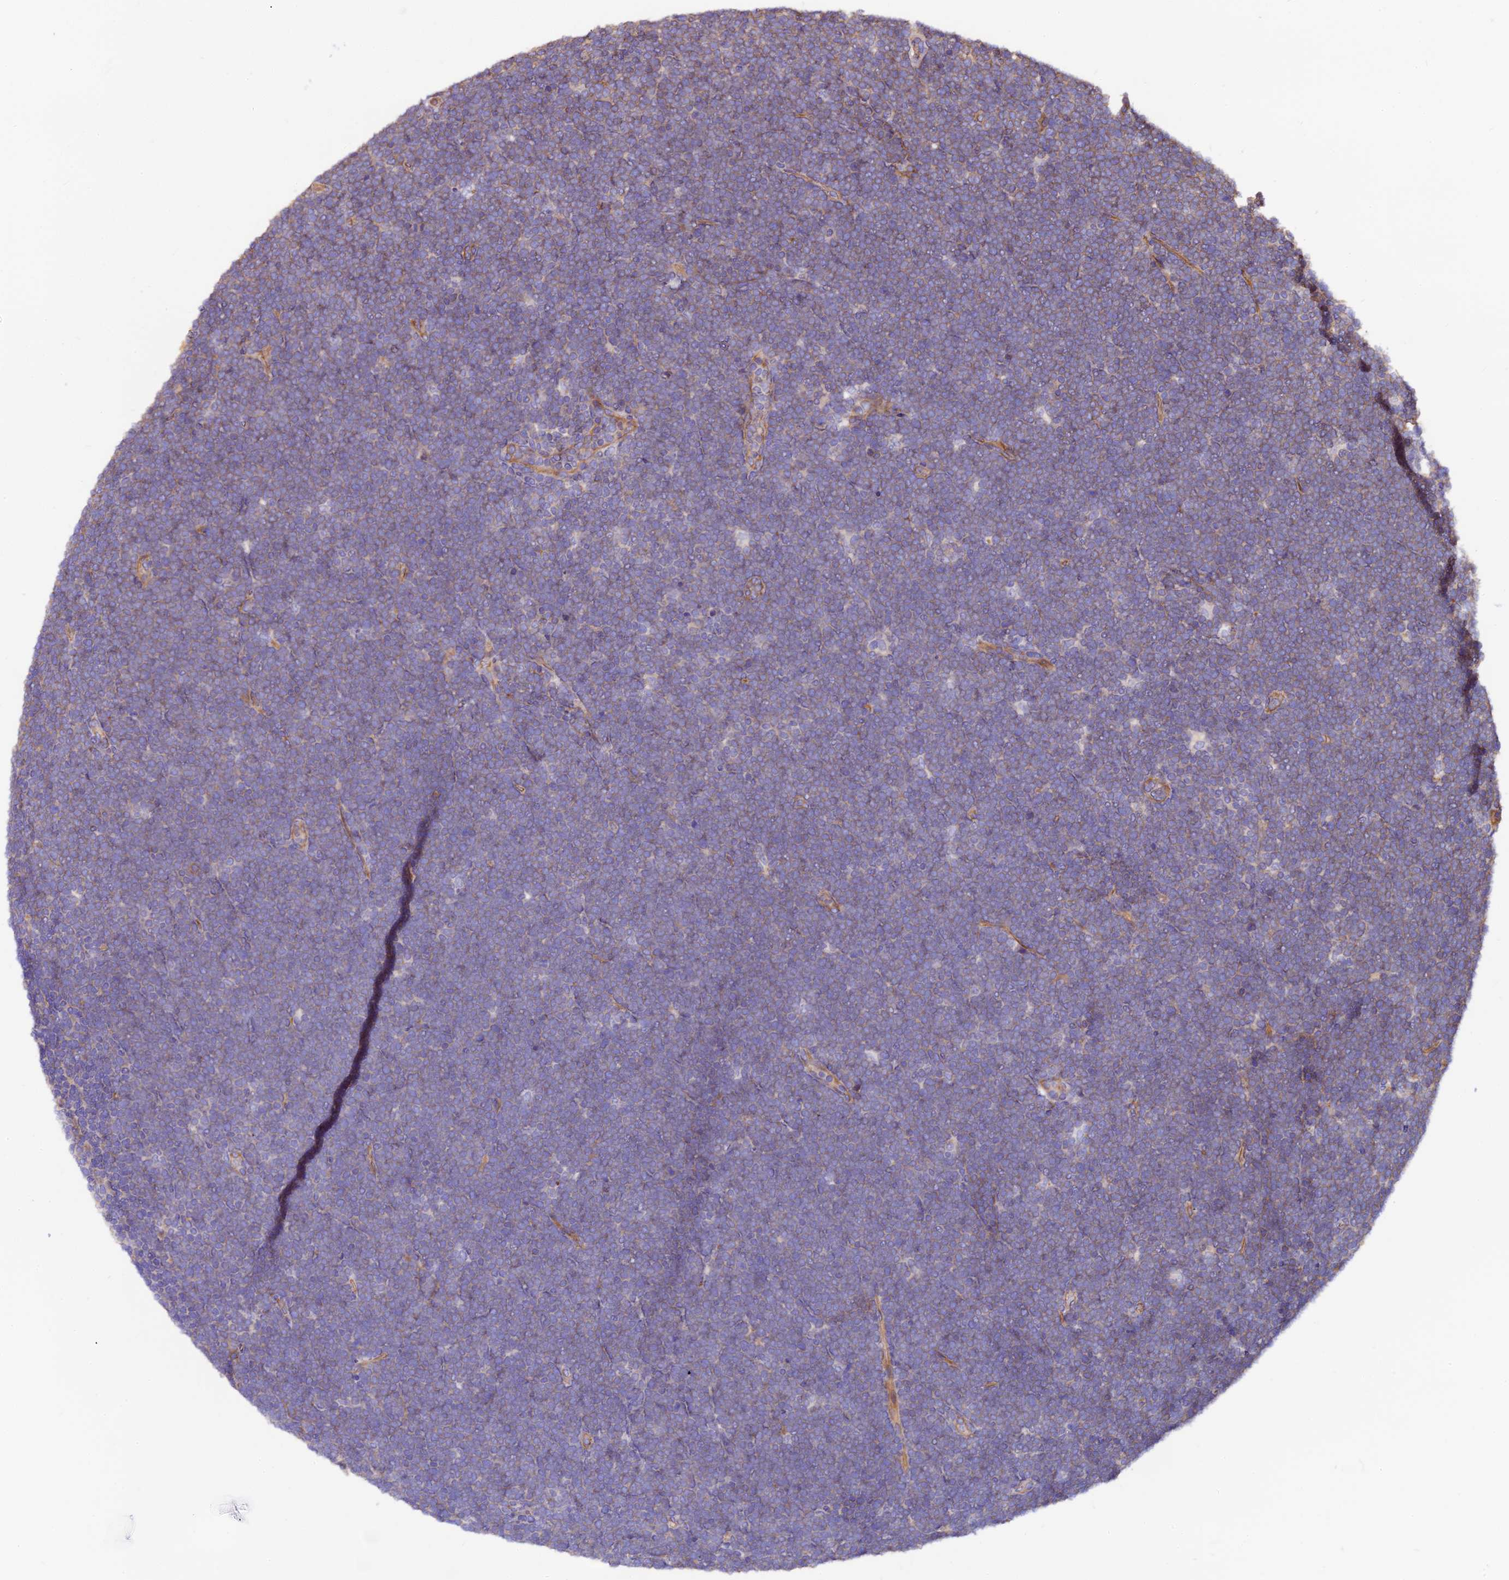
{"staining": {"intensity": "negative", "quantity": "none", "location": "none"}, "tissue": "lymphoma", "cell_type": "Tumor cells", "image_type": "cancer", "snomed": [{"axis": "morphology", "description": "Malignant lymphoma, non-Hodgkin's type, High grade"}, {"axis": "topography", "description": "Lymph node"}], "caption": "DAB immunohistochemical staining of lymphoma displays no significant staining in tumor cells.", "gene": "ERMARD", "patient": {"sex": "male", "age": 13}}